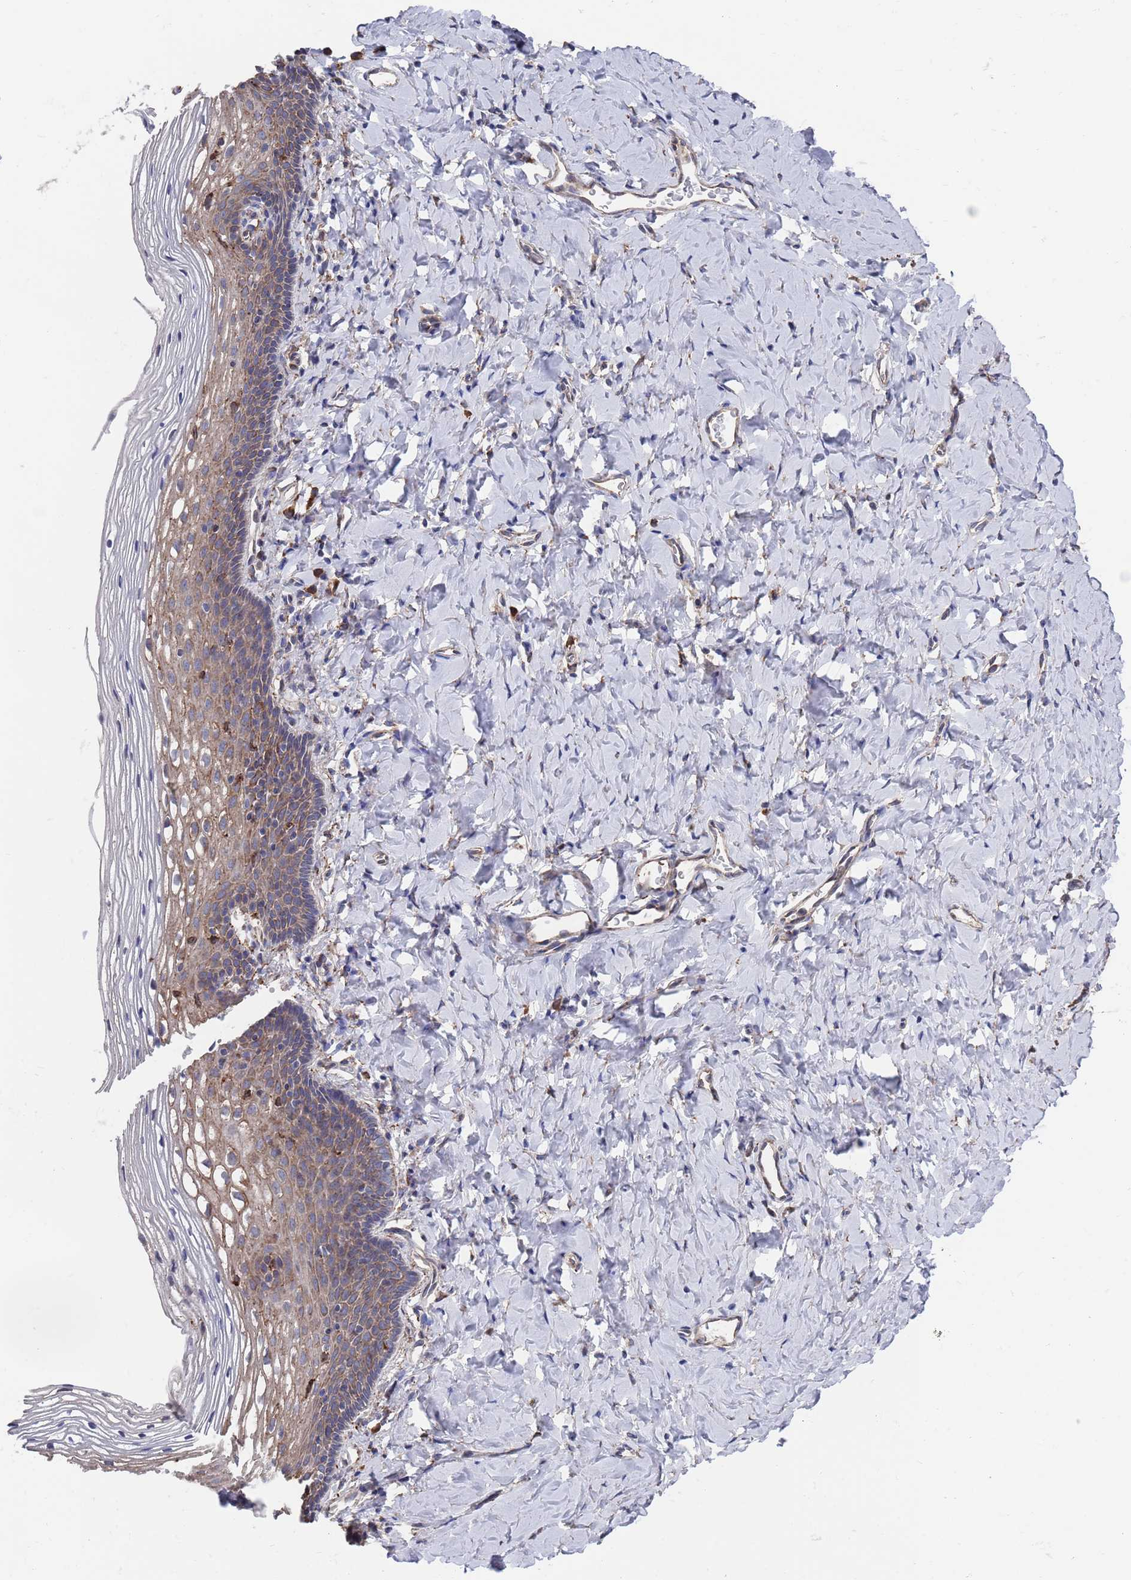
{"staining": {"intensity": "moderate", "quantity": "25%-75%", "location": "cytoplasmic/membranous"}, "tissue": "vagina", "cell_type": "Squamous epithelial cells", "image_type": "normal", "snomed": [{"axis": "morphology", "description": "Normal tissue, NOS"}, {"axis": "topography", "description": "Vagina"}], "caption": "Immunohistochemistry (IHC) staining of unremarkable vagina, which demonstrates medium levels of moderate cytoplasmic/membranous expression in about 25%-75% of squamous epithelial cells indicating moderate cytoplasmic/membranous protein positivity. The staining was performed using DAB (brown) for protein detection and nuclei were counterstained in hematoxylin (blue).", "gene": "GID8", "patient": {"sex": "female", "age": 60}}